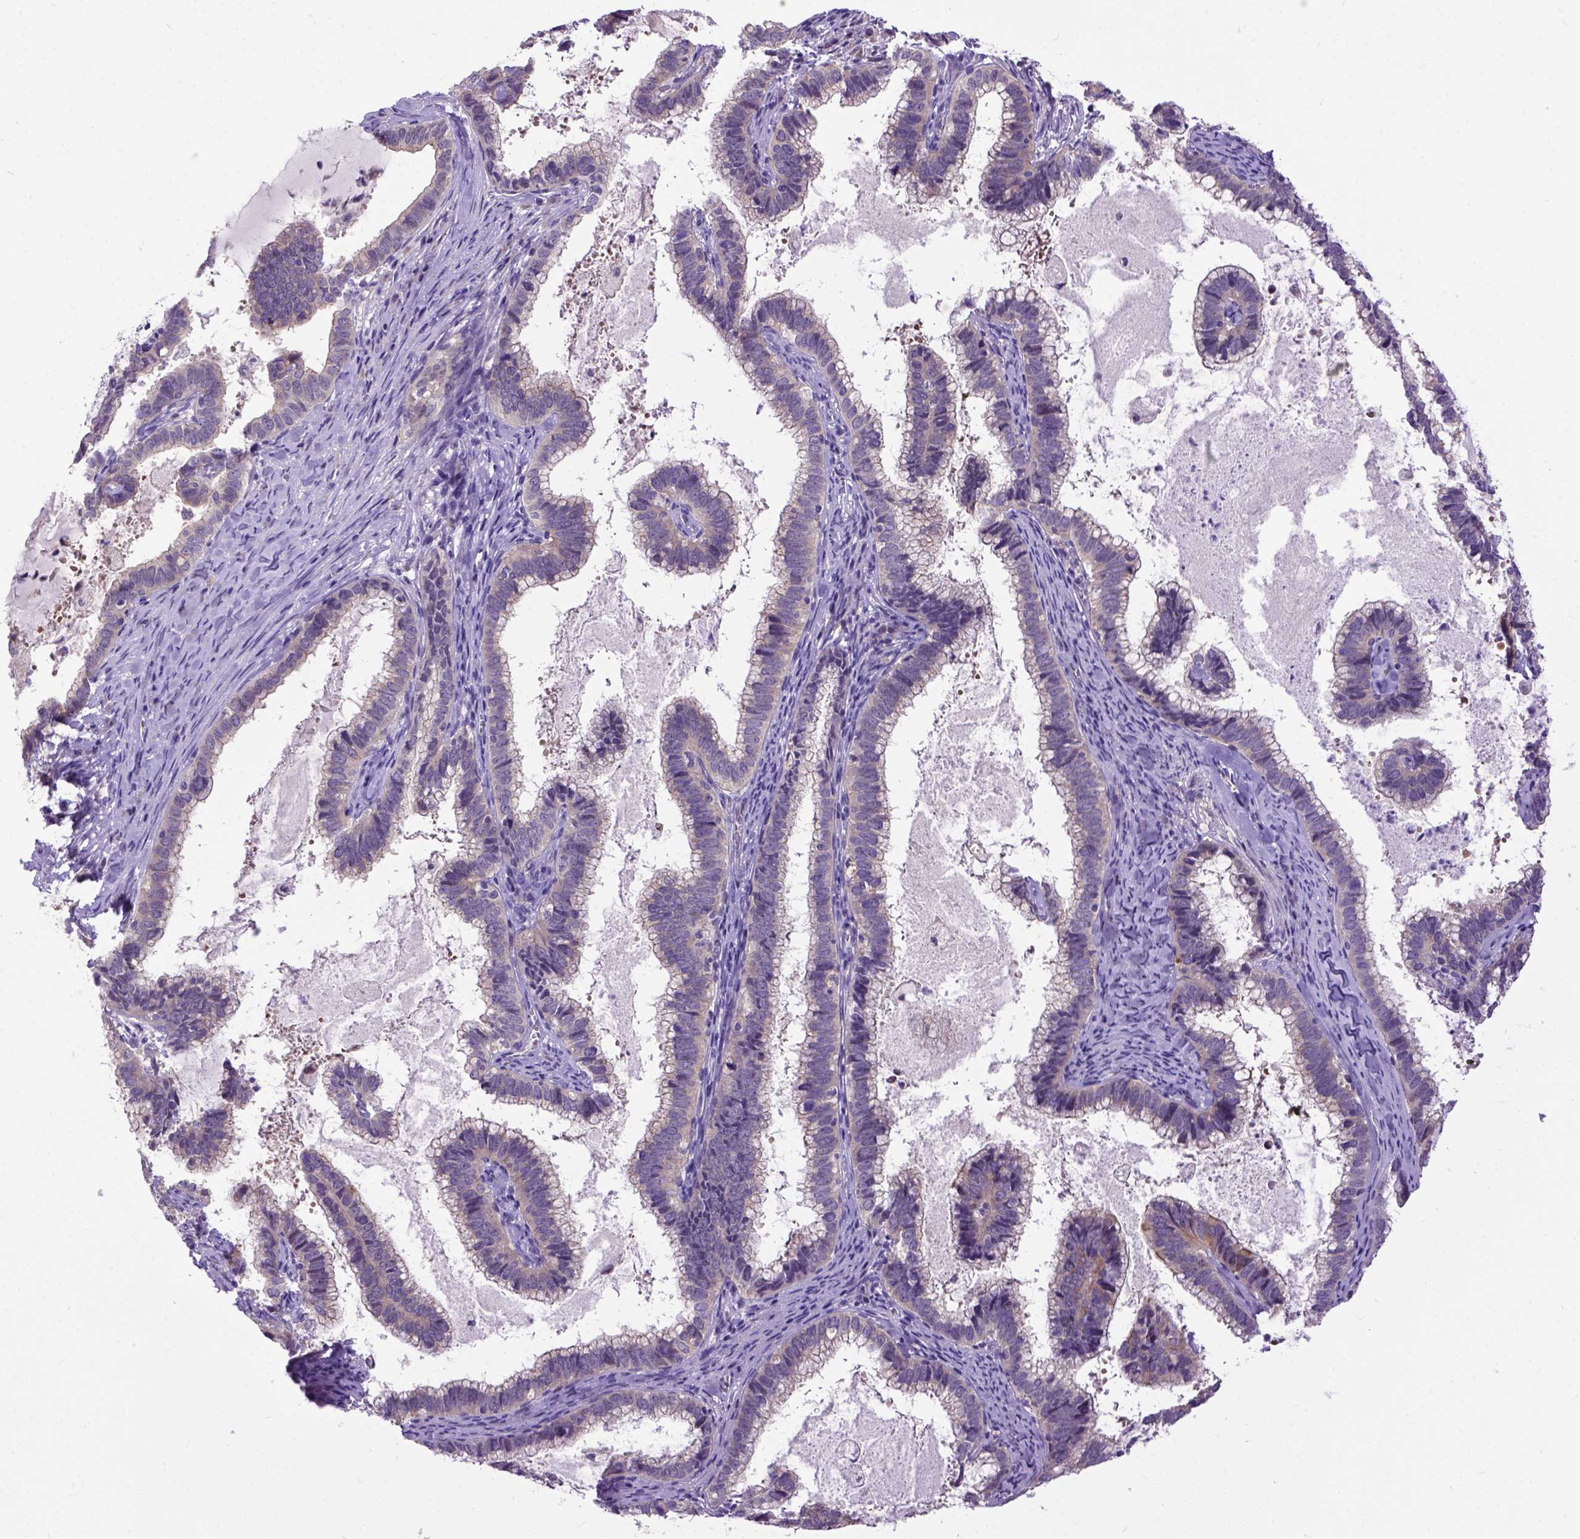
{"staining": {"intensity": "weak", "quantity": "25%-75%", "location": "cytoplasmic/membranous"}, "tissue": "cervical cancer", "cell_type": "Tumor cells", "image_type": "cancer", "snomed": [{"axis": "morphology", "description": "Adenocarcinoma, NOS"}, {"axis": "topography", "description": "Cervix"}], "caption": "Approximately 25%-75% of tumor cells in human adenocarcinoma (cervical) demonstrate weak cytoplasmic/membranous protein expression as visualized by brown immunohistochemical staining.", "gene": "NEK5", "patient": {"sex": "female", "age": 61}}